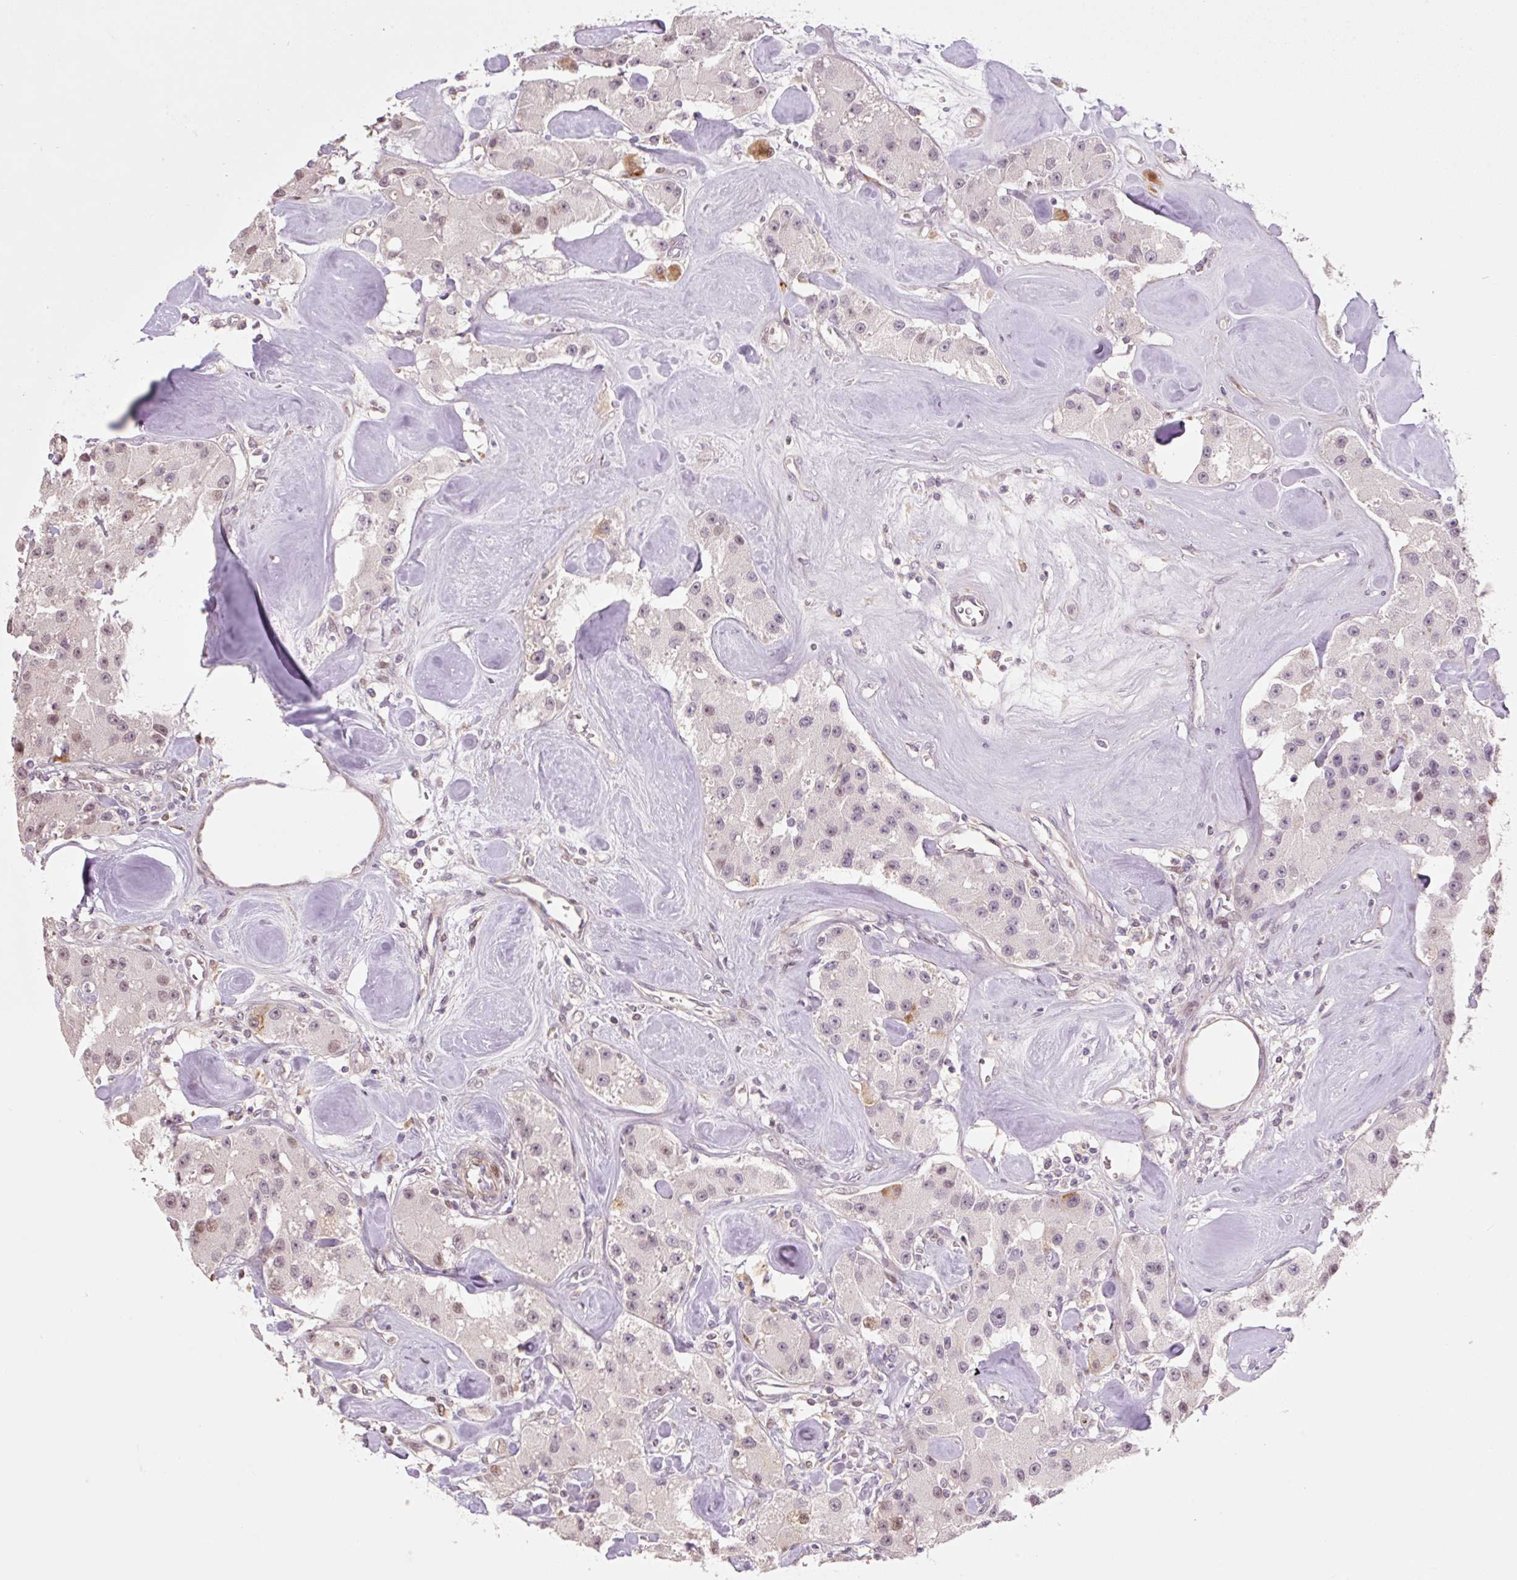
{"staining": {"intensity": "weak", "quantity": "25%-75%", "location": "nuclear"}, "tissue": "carcinoid", "cell_type": "Tumor cells", "image_type": "cancer", "snomed": [{"axis": "morphology", "description": "Carcinoid, malignant, NOS"}, {"axis": "topography", "description": "Pancreas"}], "caption": "Tumor cells display low levels of weak nuclear expression in approximately 25%-75% of cells in human carcinoid.", "gene": "ZNF552", "patient": {"sex": "male", "age": 41}}